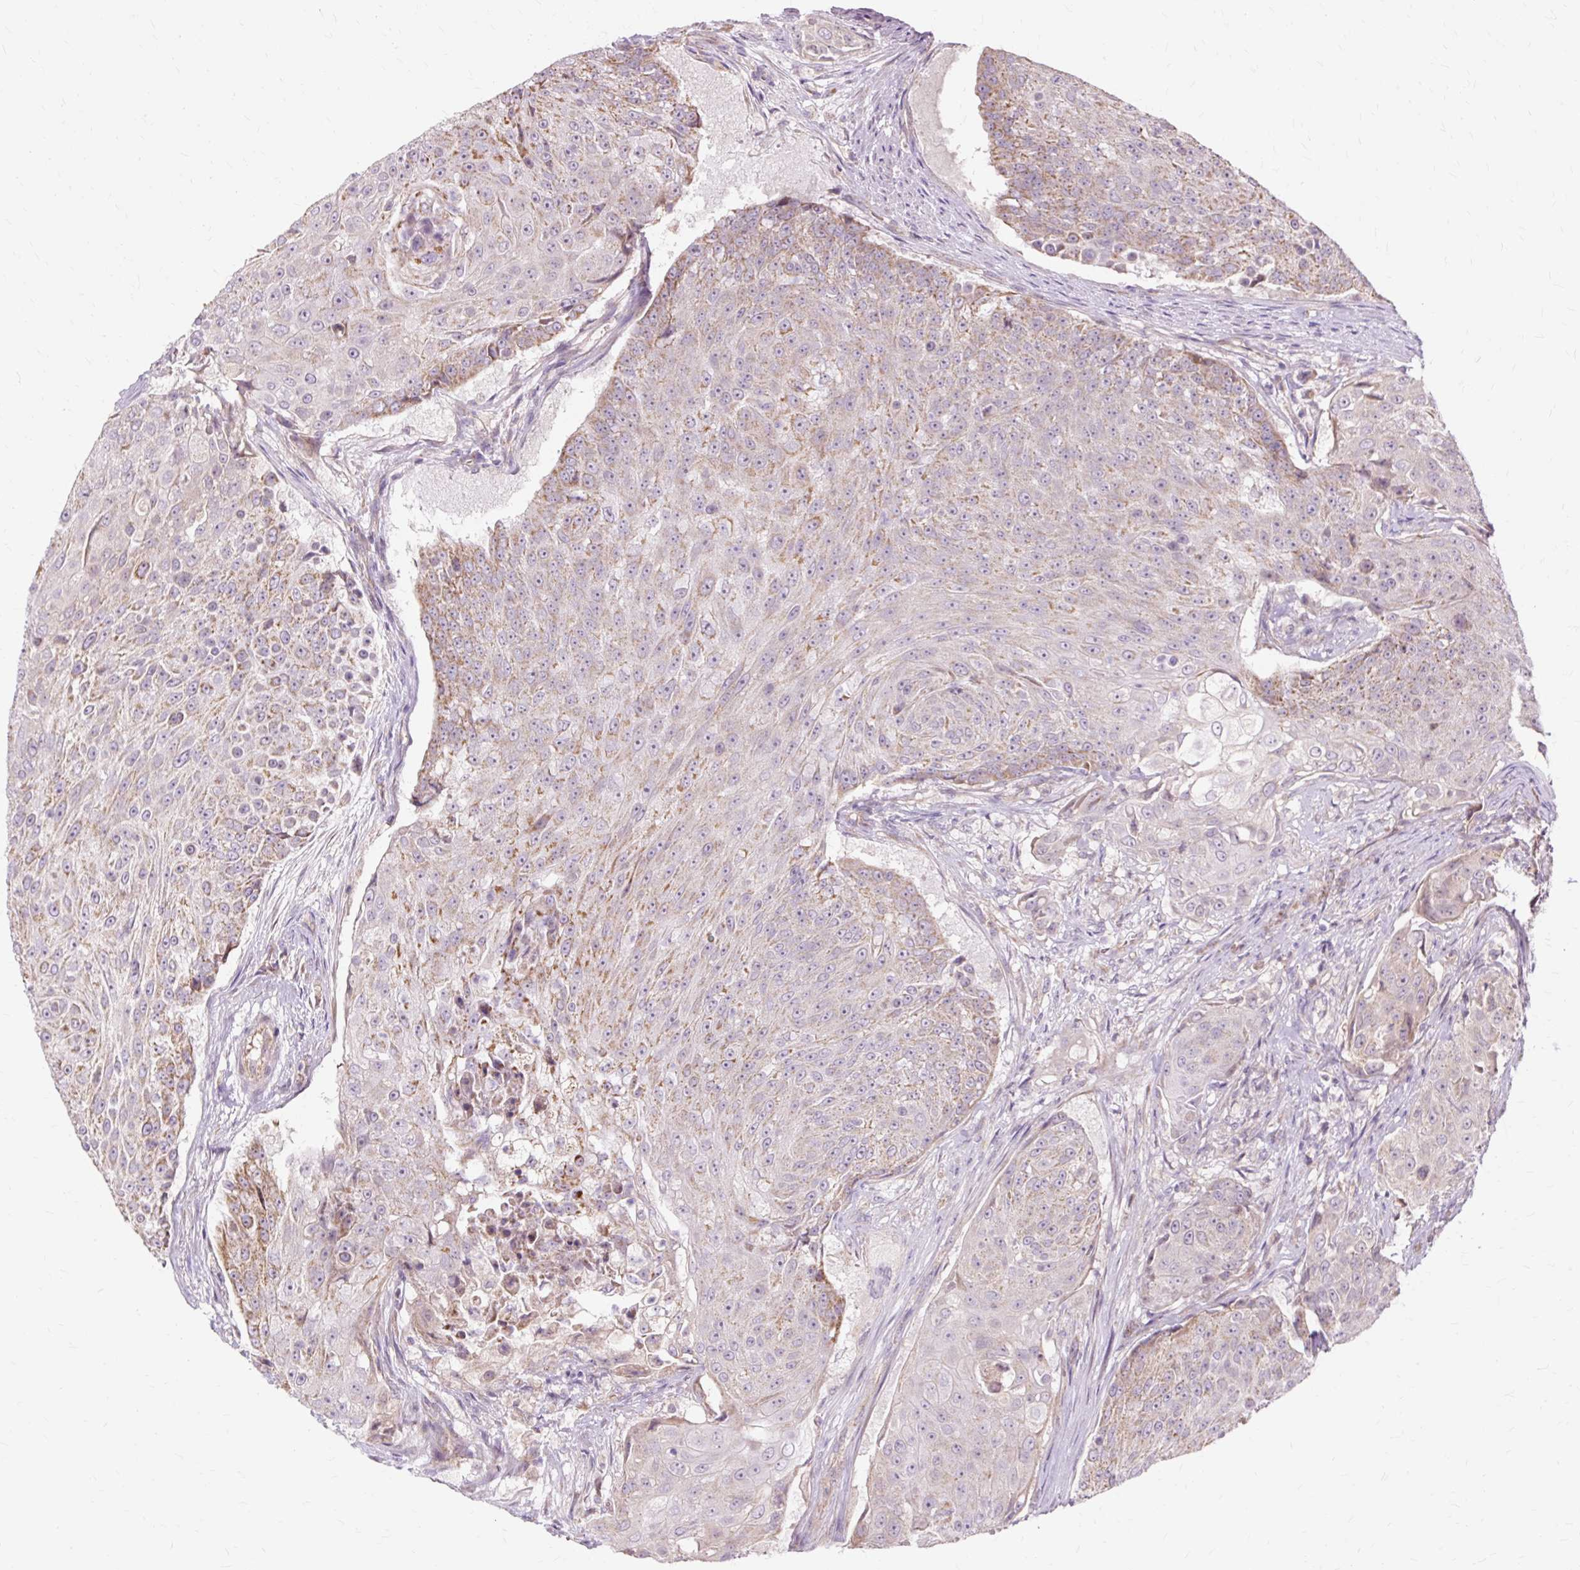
{"staining": {"intensity": "moderate", "quantity": "25%-75%", "location": "cytoplasmic/membranous"}, "tissue": "urothelial cancer", "cell_type": "Tumor cells", "image_type": "cancer", "snomed": [{"axis": "morphology", "description": "Urothelial carcinoma, High grade"}, {"axis": "topography", "description": "Urinary bladder"}], "caption": "Urothelial cancer stained for a protein reveals moderate cytoplasmic/membranous positivity in tumor cells. Using DAB (brown) and hematoxylin (blue) stains, captured at high magnification using brightfield microscopy.", "gene": "PDZD2", "patient": {"sex": "female", "age": 63}}